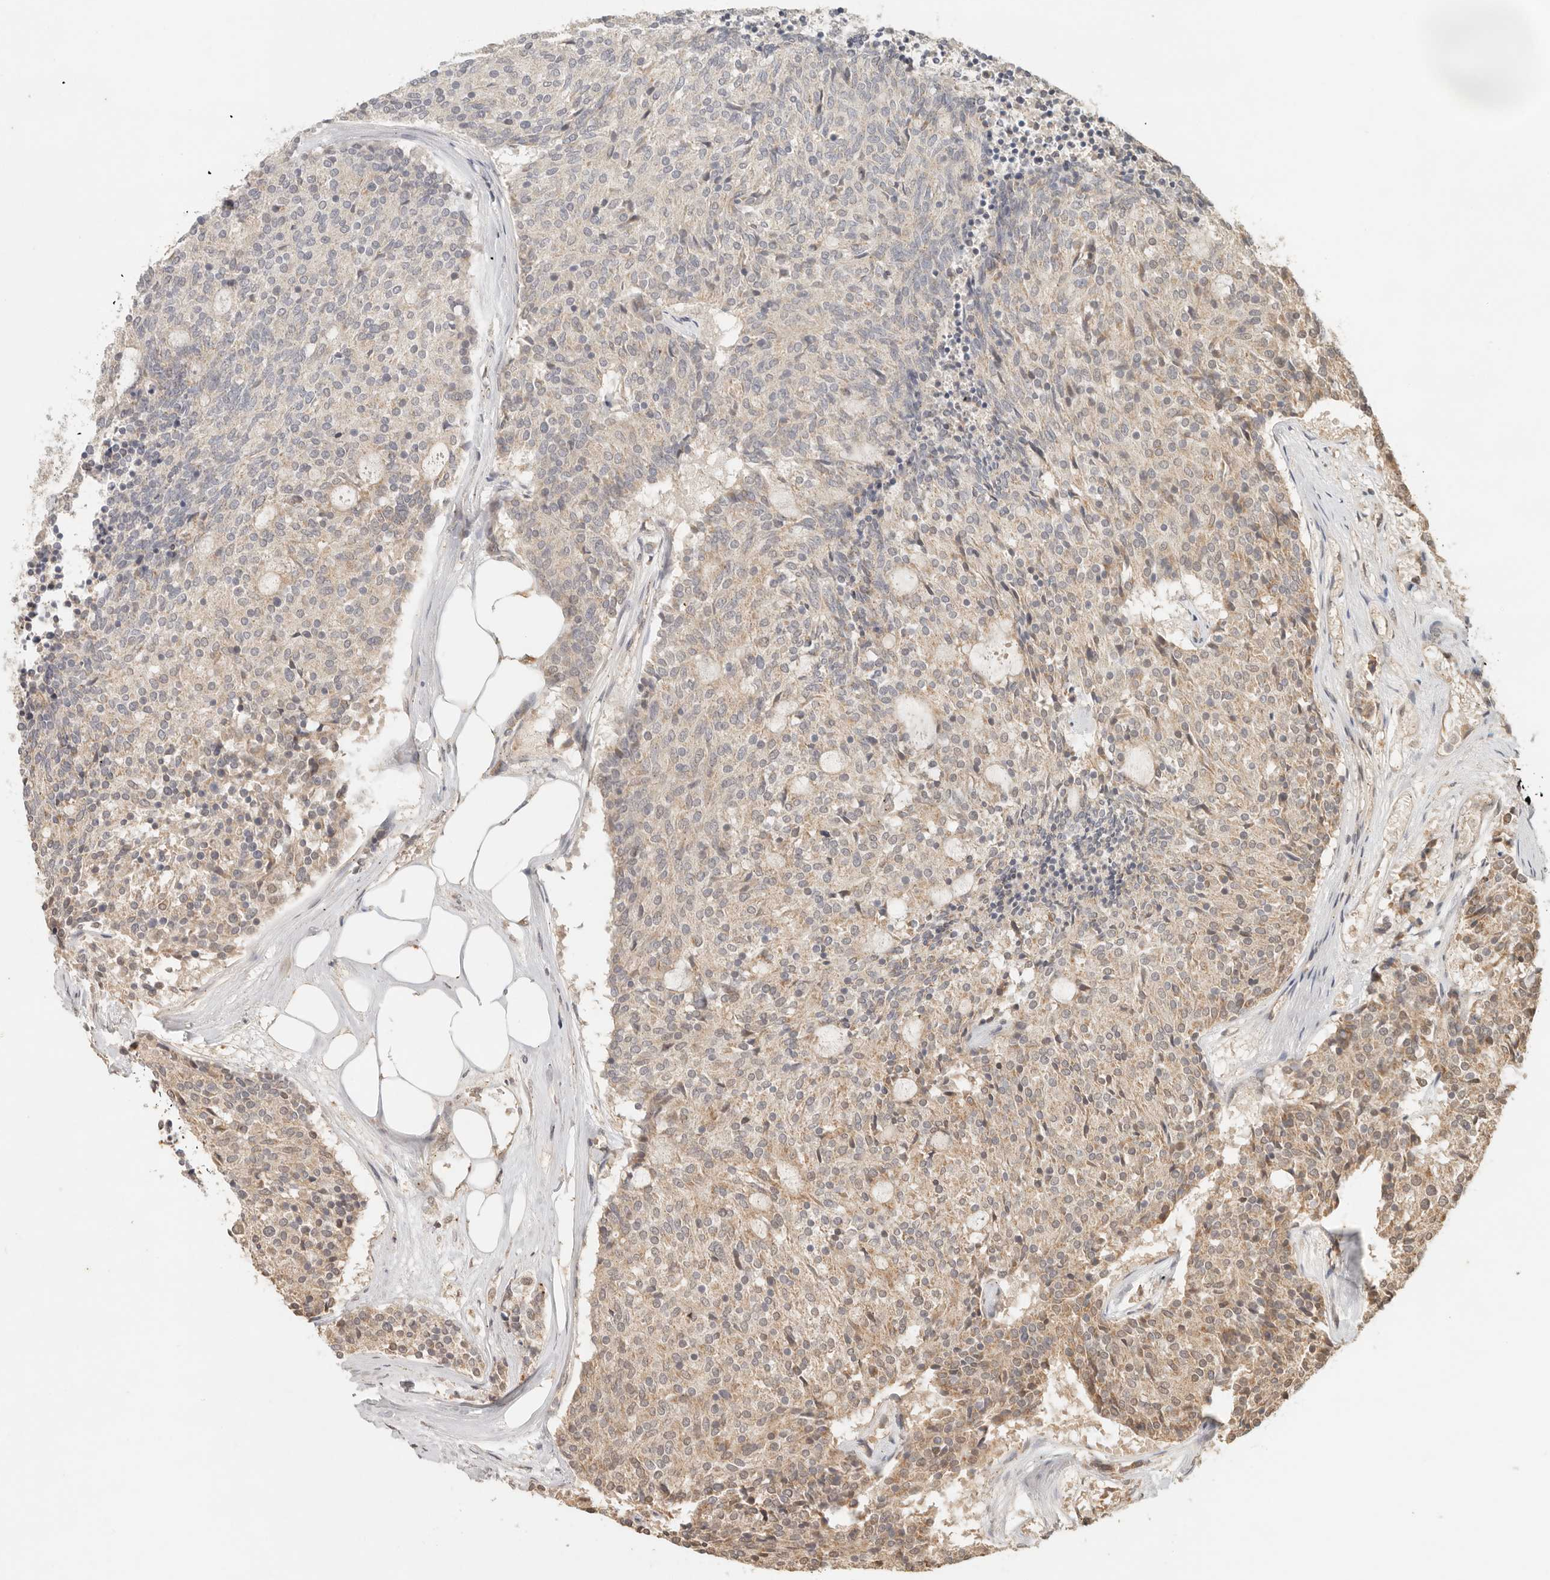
{"staining": {"intensity": "weak", "quantity": "25%-75%", "location": "cytoplasmic/membranous"}, "tissue": "carcinoid", "cell_type": "Tumor cells", "image_type": "cancer", "snomed": [{"axis": "morphology", "description": "Carcinoid, malignant, NOS"}, {"axis": "topography", "description": "Pancreas"}], "caption": "The immunohistochemical stain shows weak cytoplasmic/membranous staining in tumor cells of carcinoid tissue.", "gene": "LMO4", "patient": {"sex": "female", "age": 54}}